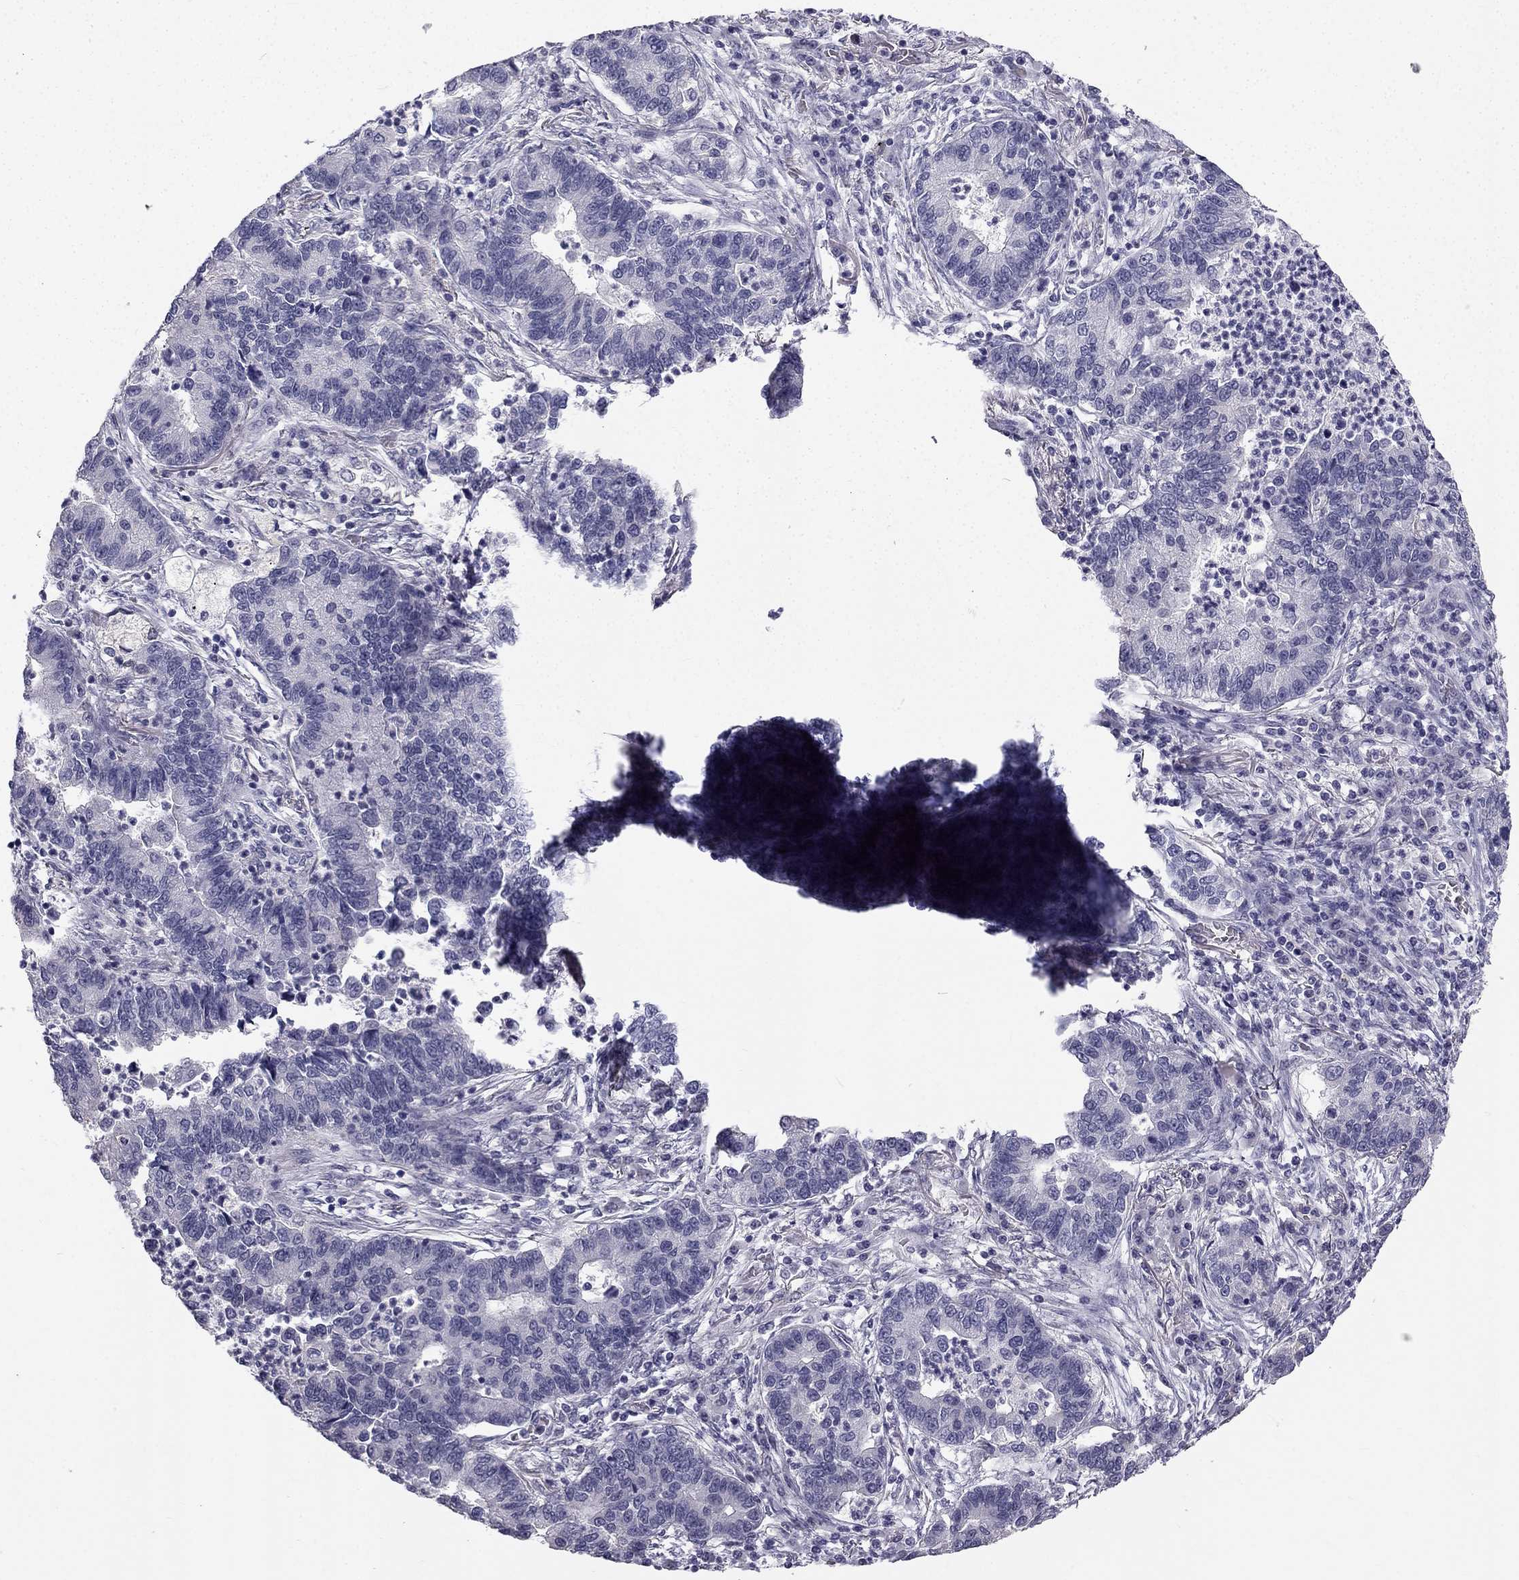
{"staining": {"intensity": "negative", "quantity": "none", "location": "none"}, "tissue": "lung cancer", "cell_type": "Tumor cells", "image_type": "cancer", "snomed": [{"axis": "morphology", "description": "Adenocarcinoma, NOS"}, {"axis": "topography", "description": "Lung"}], "caption": "Tumor cells show no significant expression in lung cancer (adenocarcinoma). (Immunohistochemistry, brightfield microscopy, high magnification).", "gene": "CCDC40", "patient": {"sex": "female", "age": 57}}